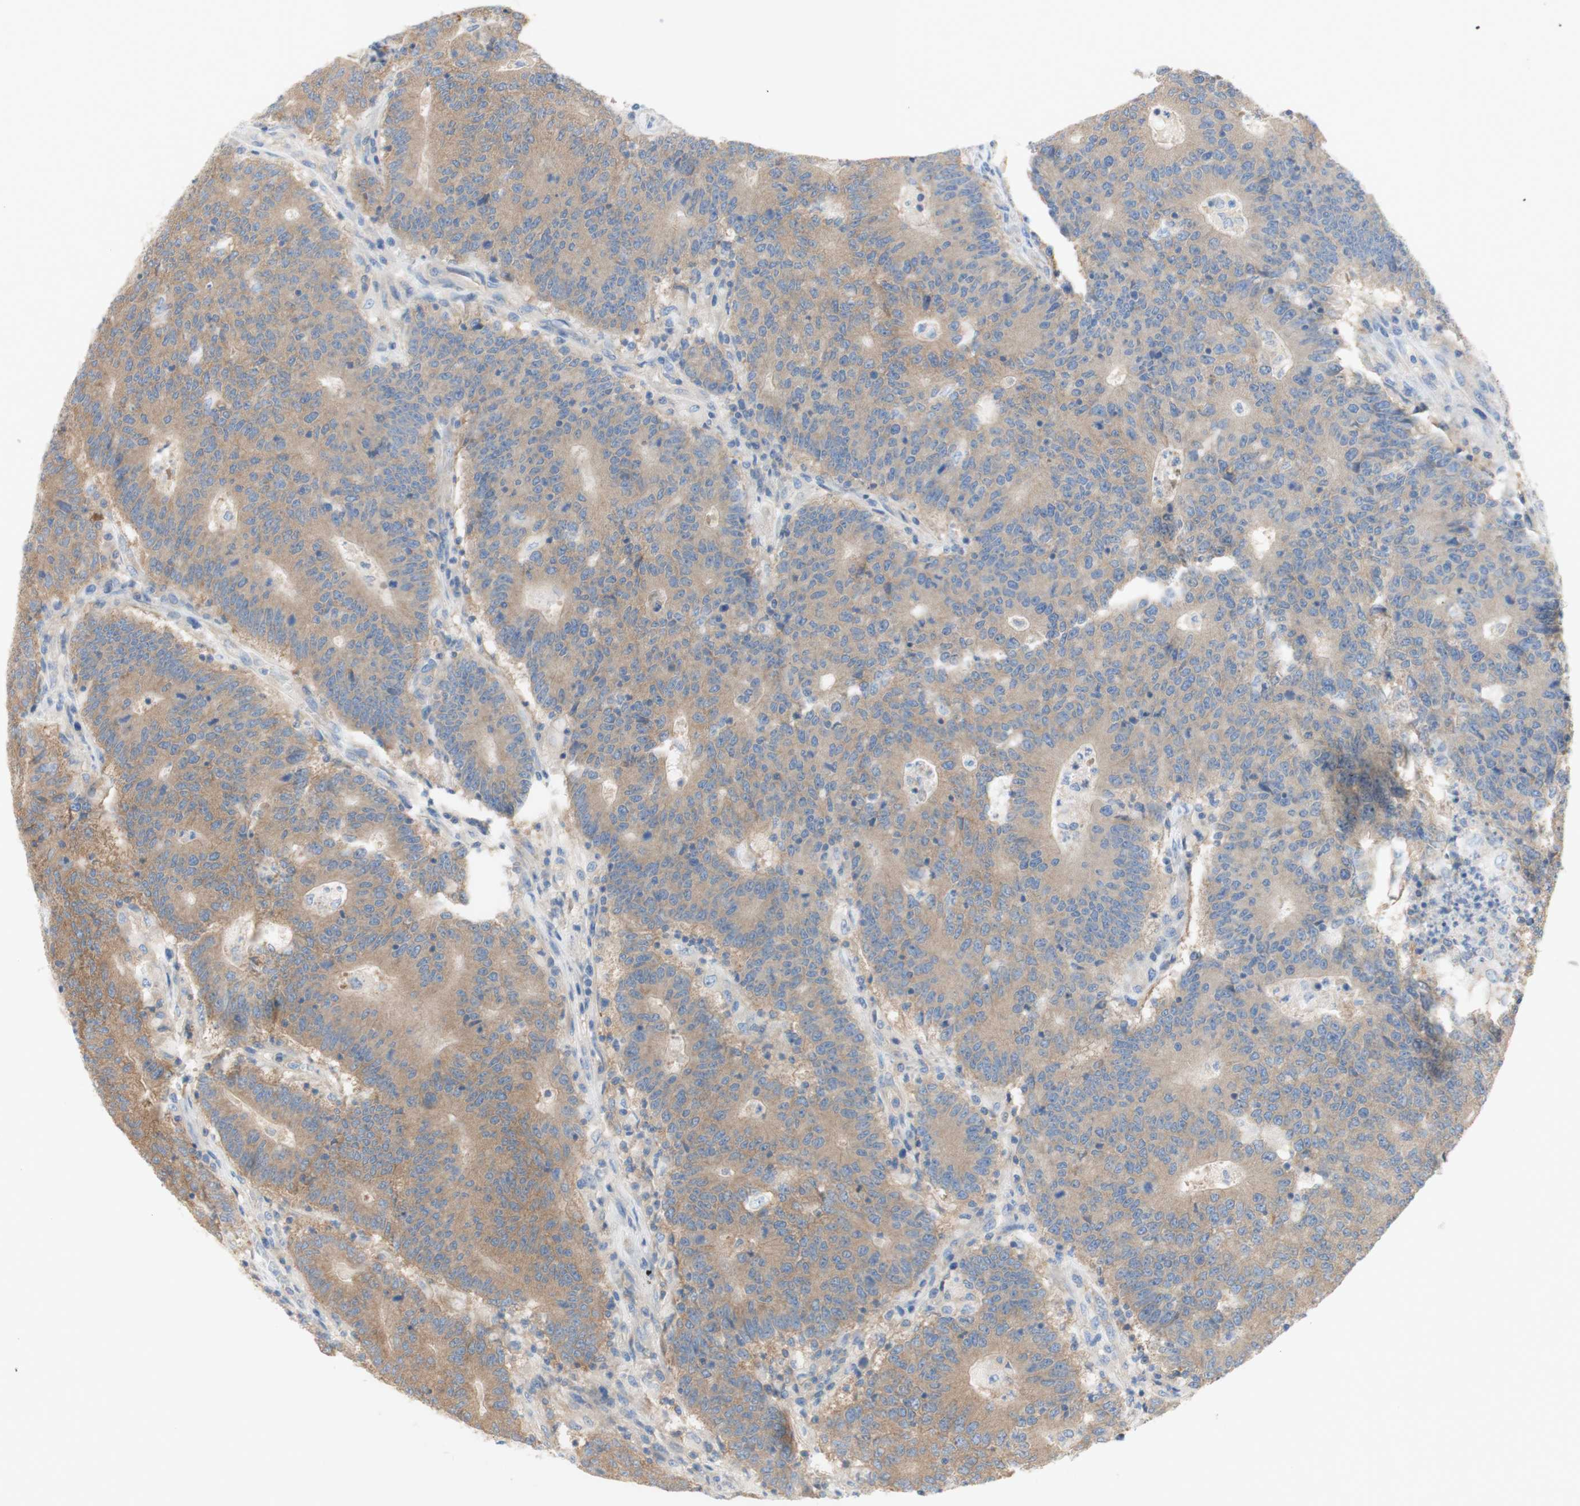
{"staining": {"intensity": "weak", "quantity": ">75%", "location": "cytoplasmic/membranous"}, "tissue": "colorectal cancer", "cell_type": "Tumor cells", "image_type": "cancer", "snomed": [{"axis": "morphology", "description": "Normal tissue, NOS"}, {"axis": "morphology", "description": "Adenocarcinoma, NOS"}, {"axis": "topography", "description": "Colon"}], "caption": "Colorectal cancer tissue exhibits weak cytoplasmic/membranous staining in approximately >75% of tumor cells, visualized by immunohistochemistry. Immunohistochemistry (ihc) stains the protein in brown and the nuclei are stained blue.", "gene": "ATP2B1", "patient": {"sex": "female", "age": 75}}